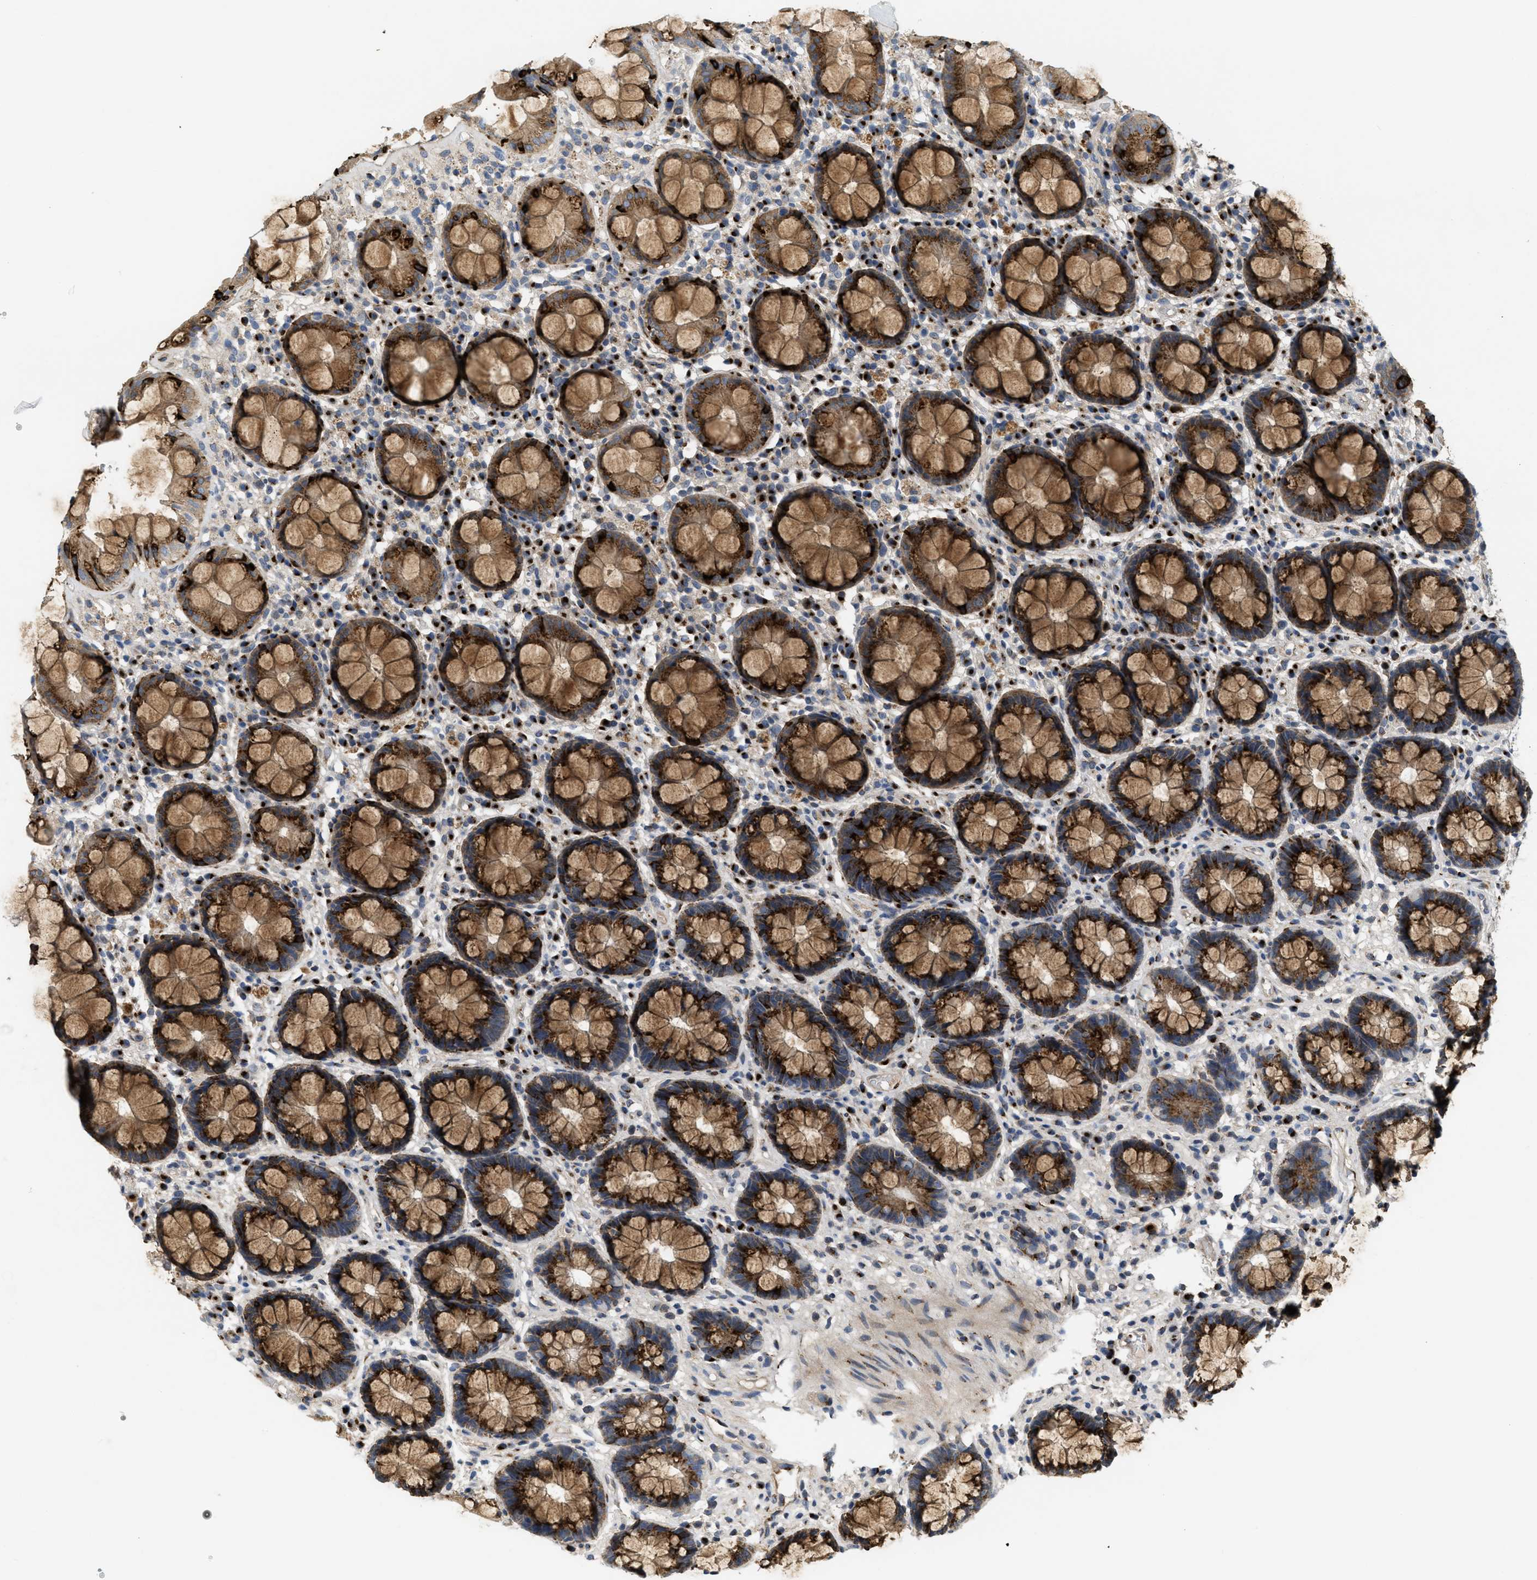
{"staining": {"intensity": "strong", "quantity": ">75%", "location": "cytoplasmic/membranous"}, "tissue": "rectum", "cell_type": "Glandular cells", "image_type": "normal", "snomed": [{"axis": "morphology", "description": "Normal tissue, NOS"}, {"axis": "topography", "description": "Rectum"}], "caption": "A high amount of strong cytoplasmic/membranous positivity is seen in approximately >75% of glandular cells in normal rectum.", "gene": "ZNF70", "patient": {"sex": "male", "age": 64}}